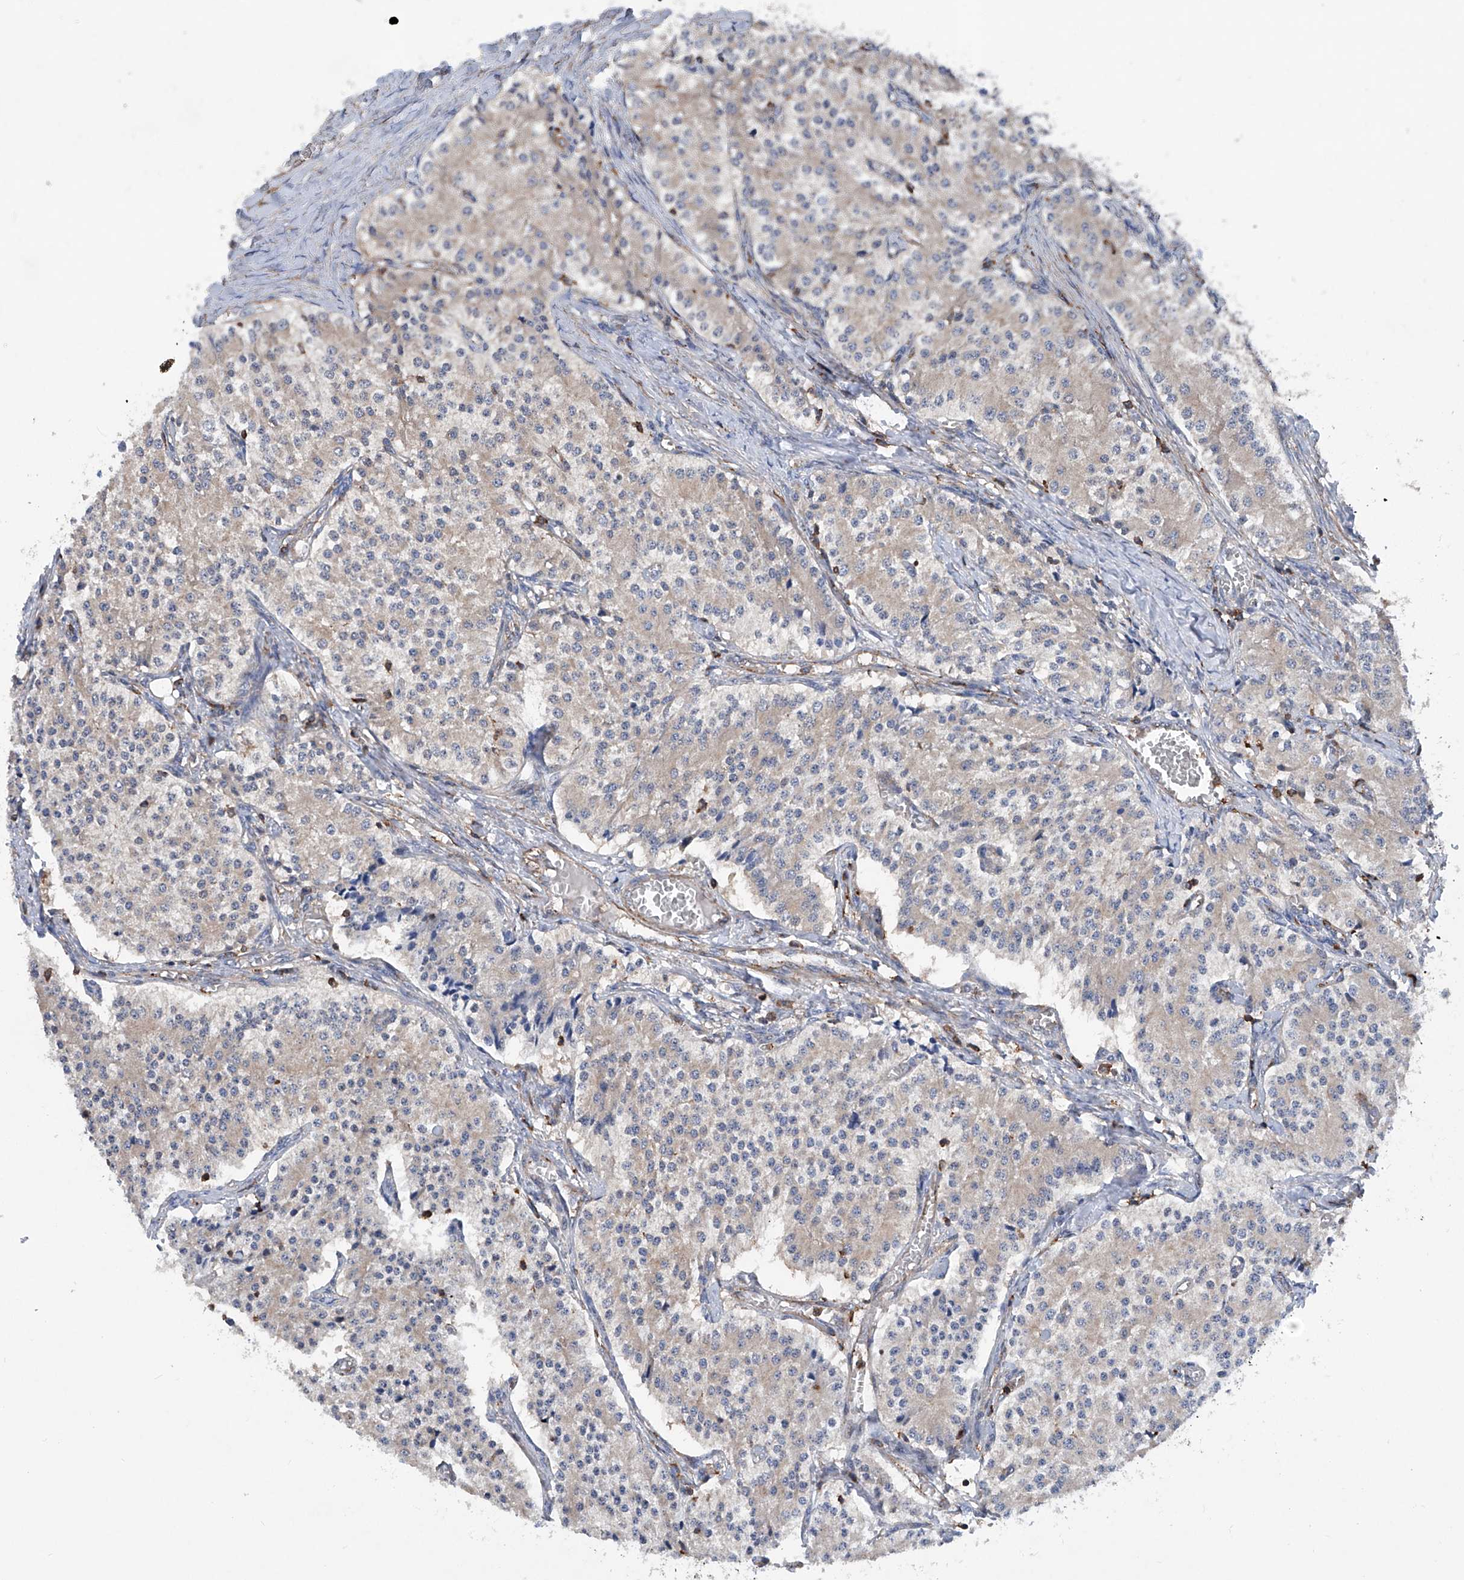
{"staining": {"intensity": "negative", "quantity": "none", "location": "none"}, "tissue": "carcinoid", "cell_type": "Tumor cells", "image_type": "cancer", "snomed": [{"axis": "morphology", "description": "Carcinoid, malignant, NOS"}, {"axis": "topography", "description": "Colon"}], "caption": "The histopathology image exhibits no staining of tumor cells in carcinoid (malignant).", "gene": "NT5C3A", "patient": {"sex": "female", "age": 52}}